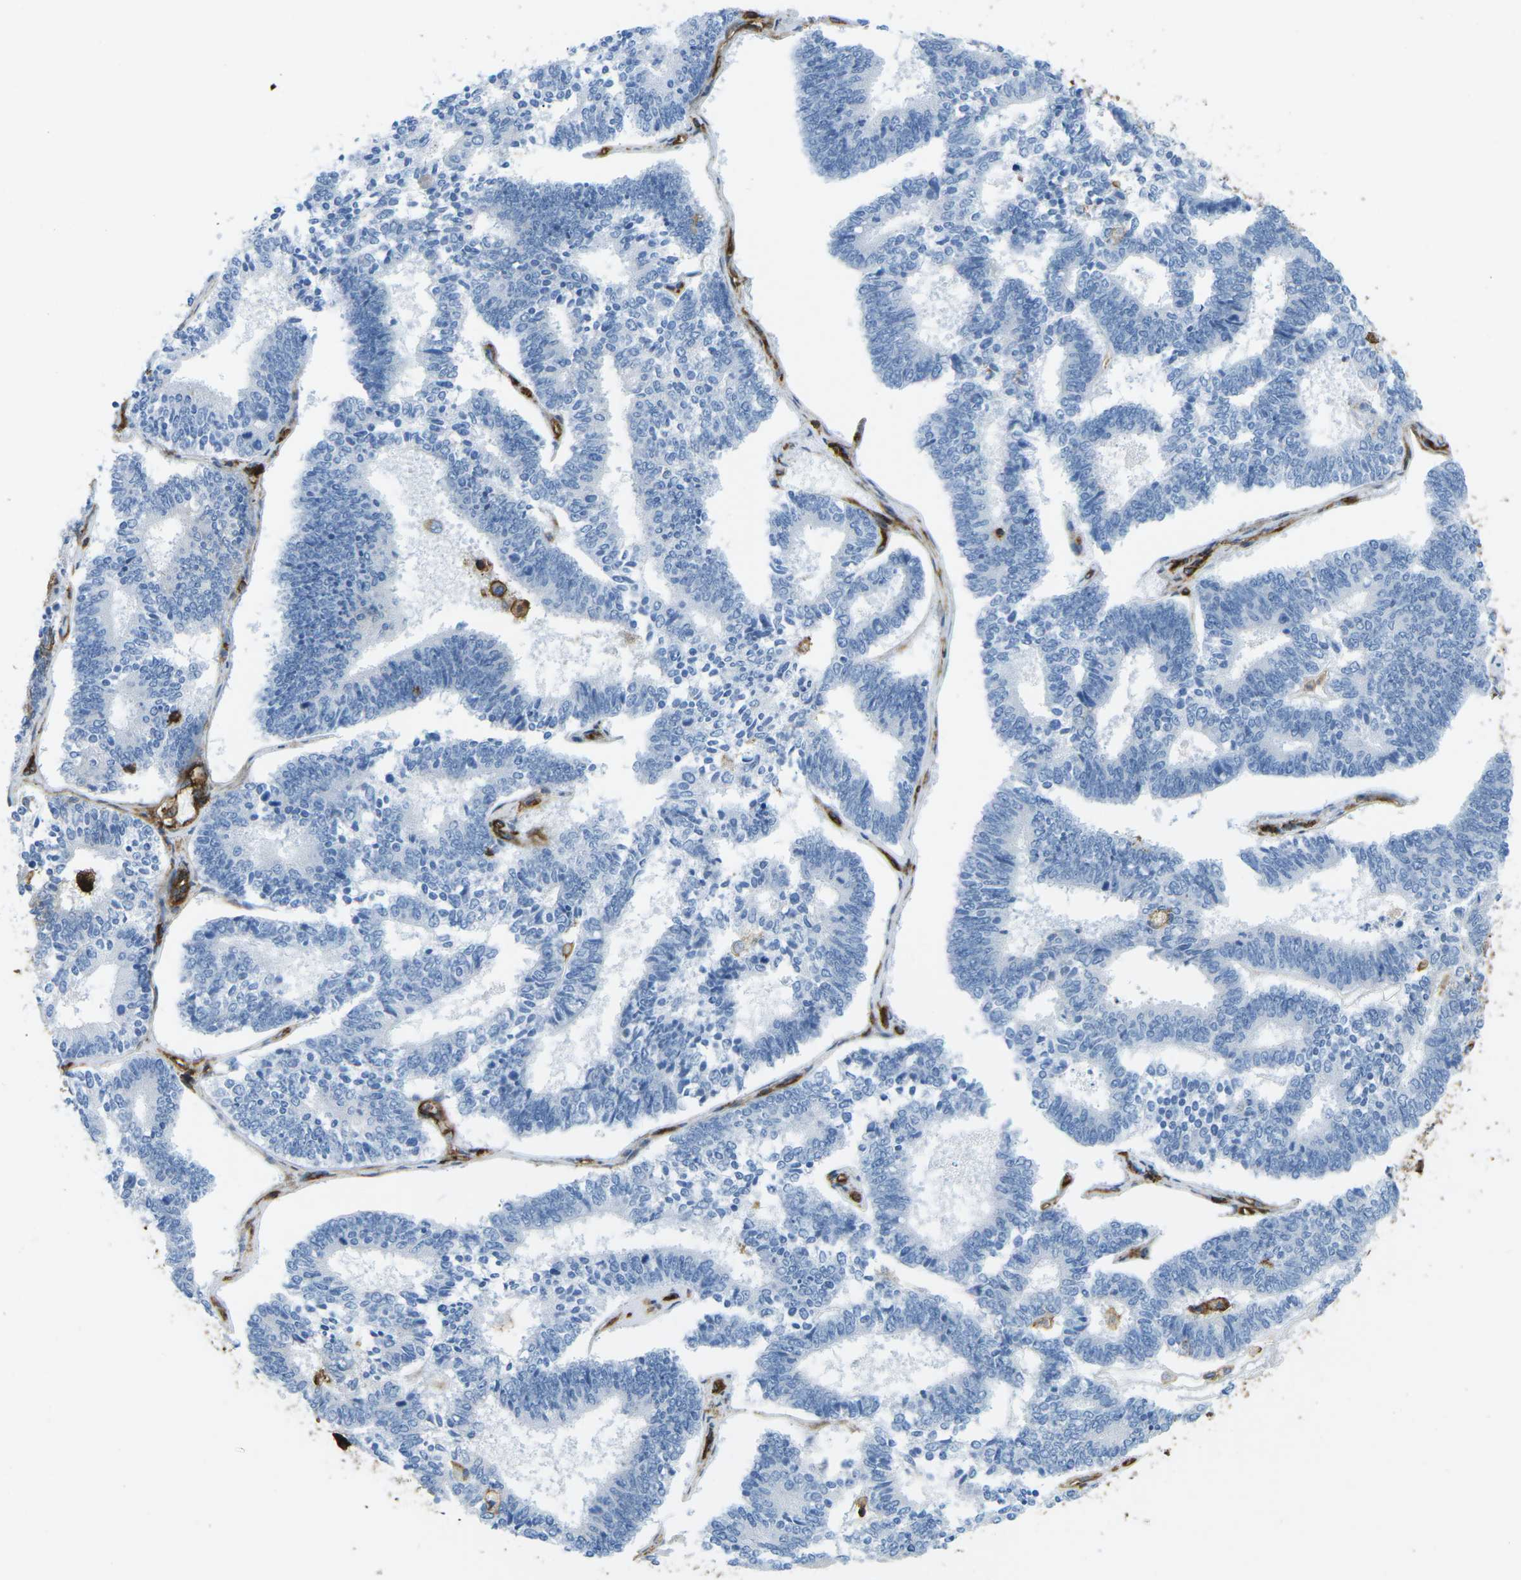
{"staining": {"intensity": "strong", "quantity": "<25%", "location": "cytoplasmic/membranous"}, "tissue": "endometrial cancer", "cell_type": "Tumor cells", "image_type": "cancer", "snomed": [{"axis": "morphology", "description": "Adenocarcinoma, NOS"}, {"axis": "topography", "description": "Endometrium"}], "caption": "Approximately <25% of tumor cells in human adenocarcinoma (endometrial) reveal strong cytoplasmic/membranous protein expression as visualized by brown immunohistochemical staining.", "gene": "HLA-B", "patient": {"sex": "female", "age": 70}}